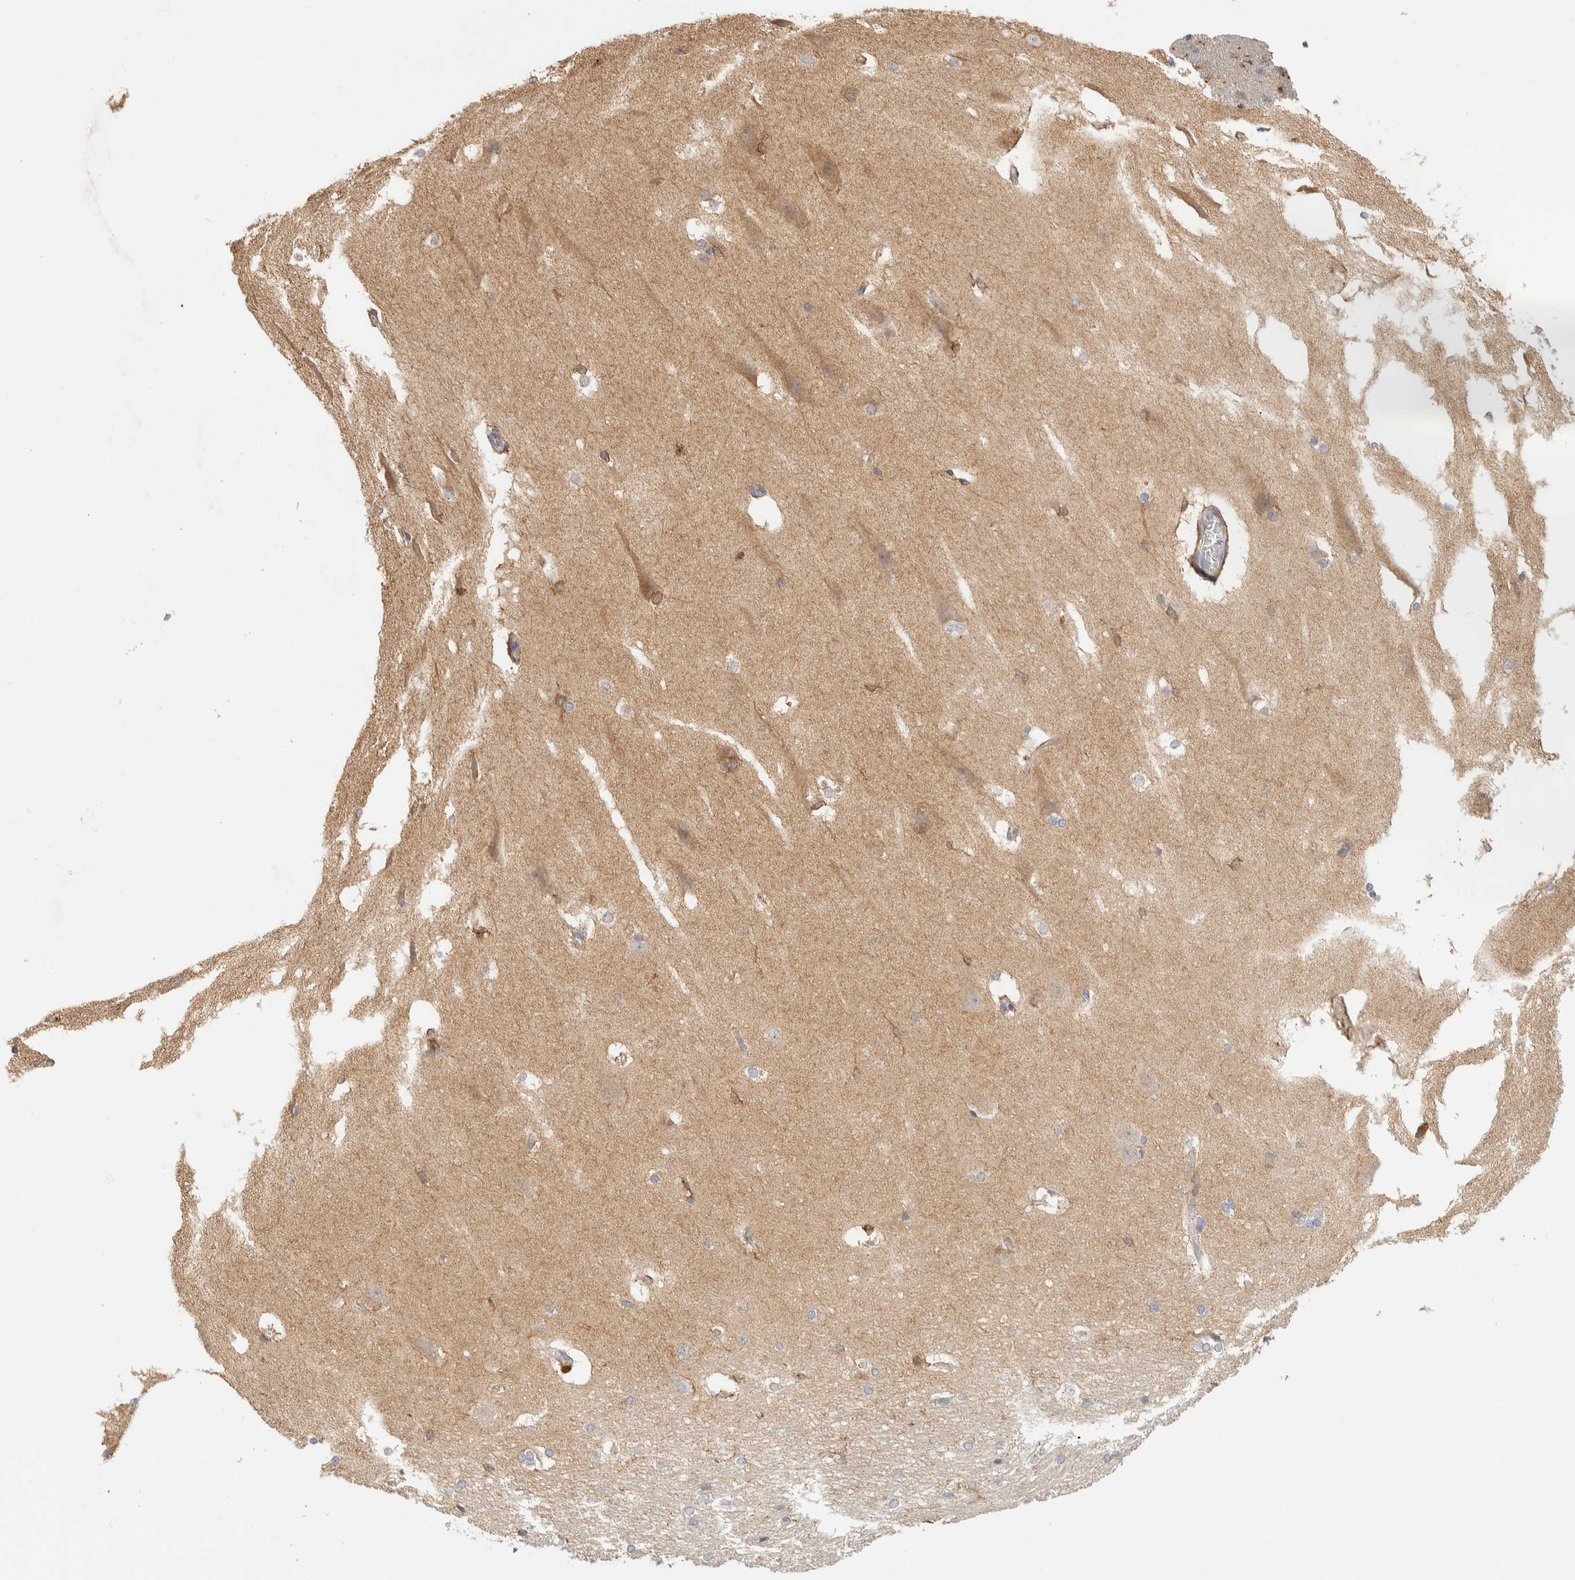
{"staining": {"intensity": "weak", "quantity": "<25%", "location": "cytoplasmic/membranous"}, "tissue": "hippocampus", "cell_type": "Glial cells", "image_type": "normal", "snomed": [{"axis": "morphology", "description": "Normal tissue, NOS"}, {"axis": "topography", "description": "Hippocampus"}], "caption": "IHC histopathology image of normal human hippocampus stained for a protein (brown), which exhibits no staining in glial cells.", "gene": "RUNDC1", "patient": {"sex": "female", "age": 19}}